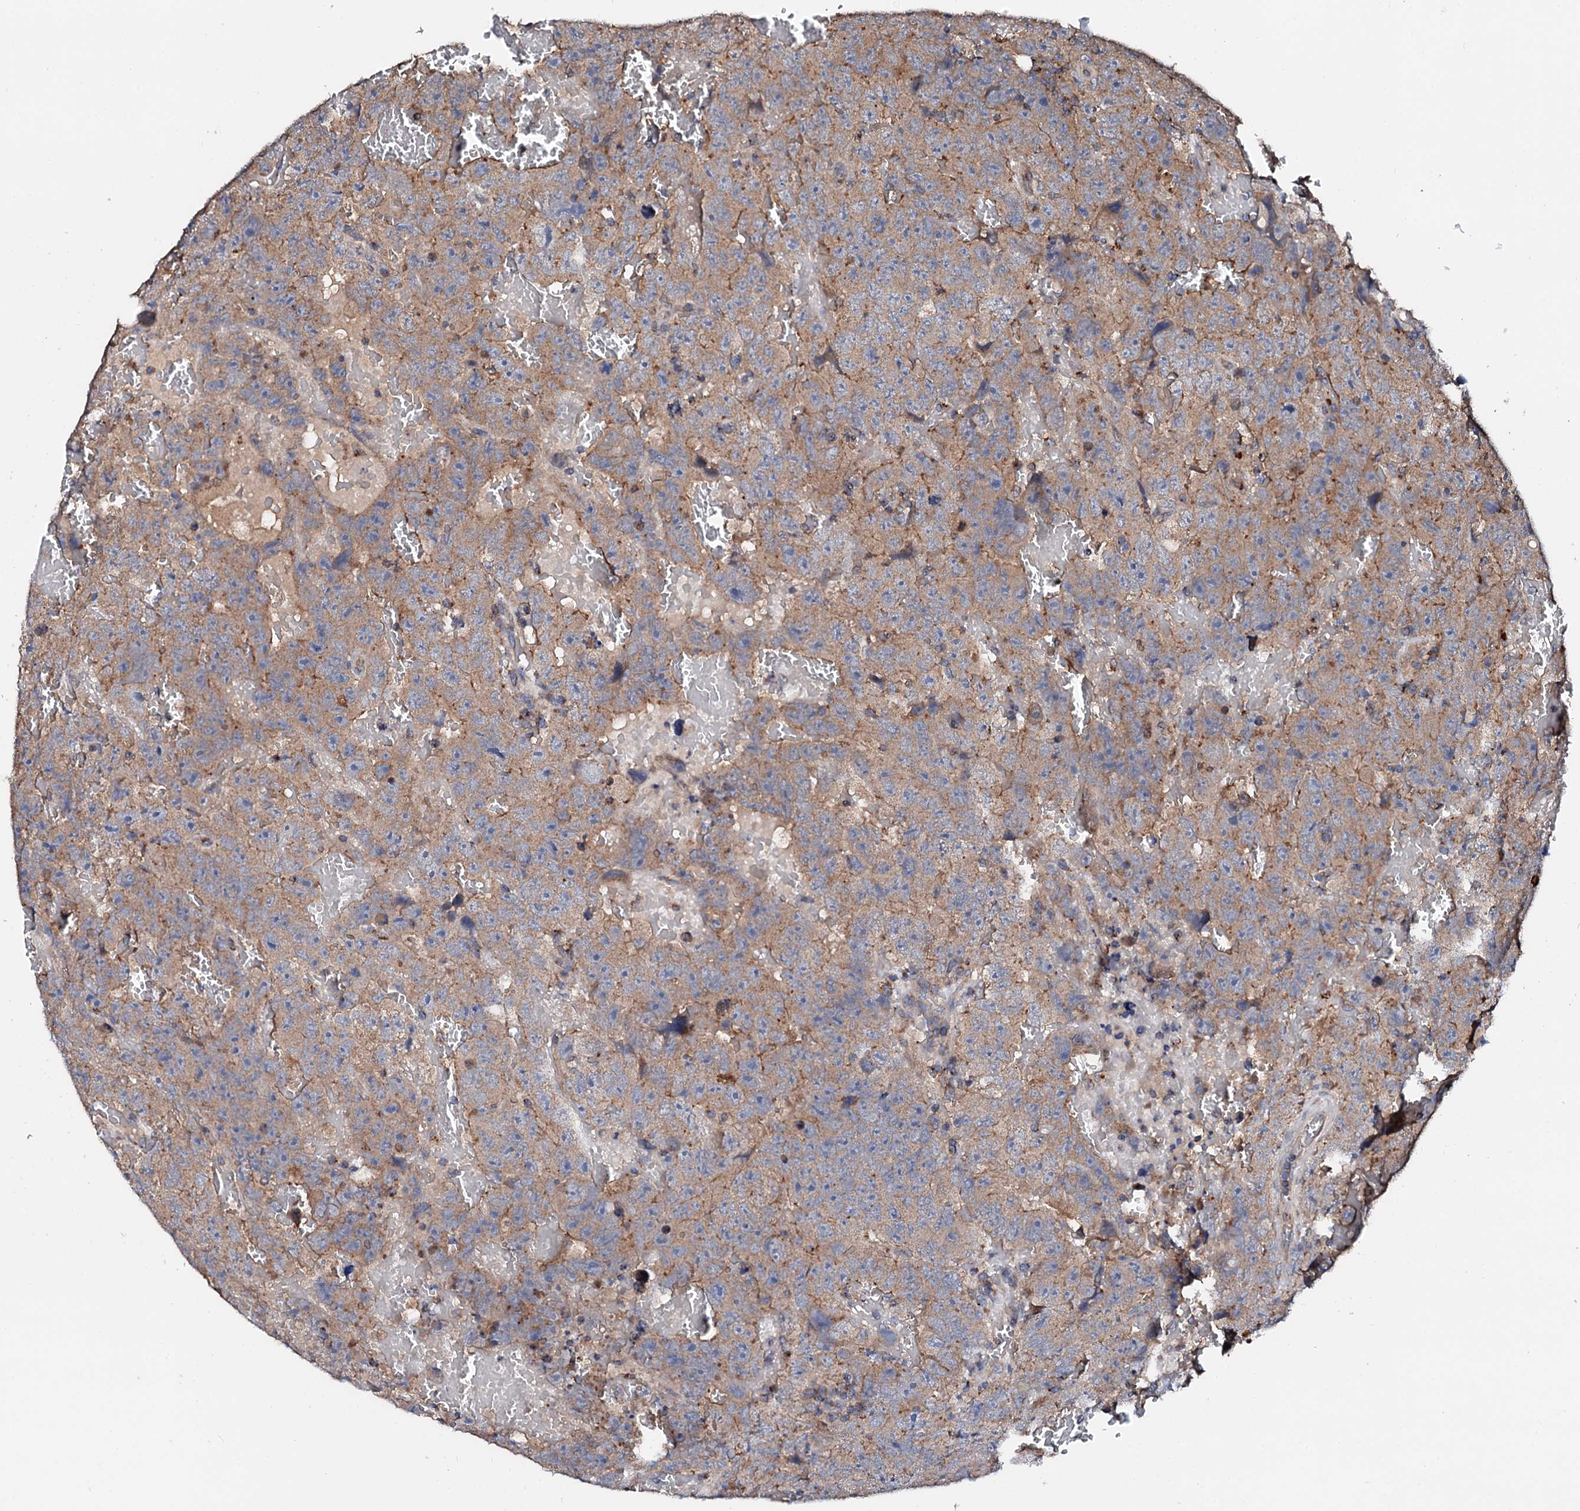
{"staining": {"intensity": "moderate", "quantity": ">75%", "location": "cytoplasmic/membranous"}, "tissue": "testis cancer", "cell_type": "Tumor cells", "image_type": "cancer", "snomed": [{"axis": "morphology", "description": "Carcinoma, Embryonal, NOS"}, {"axis": "topography", "description": "Testis"}], "caption": "Moderate cytoplasmic/membranous protein expression is identified in about >75% of tumor cells in testis cancer.", "gene": "ST3GAL1", "patient": {"sex": "male", "age": 45}}